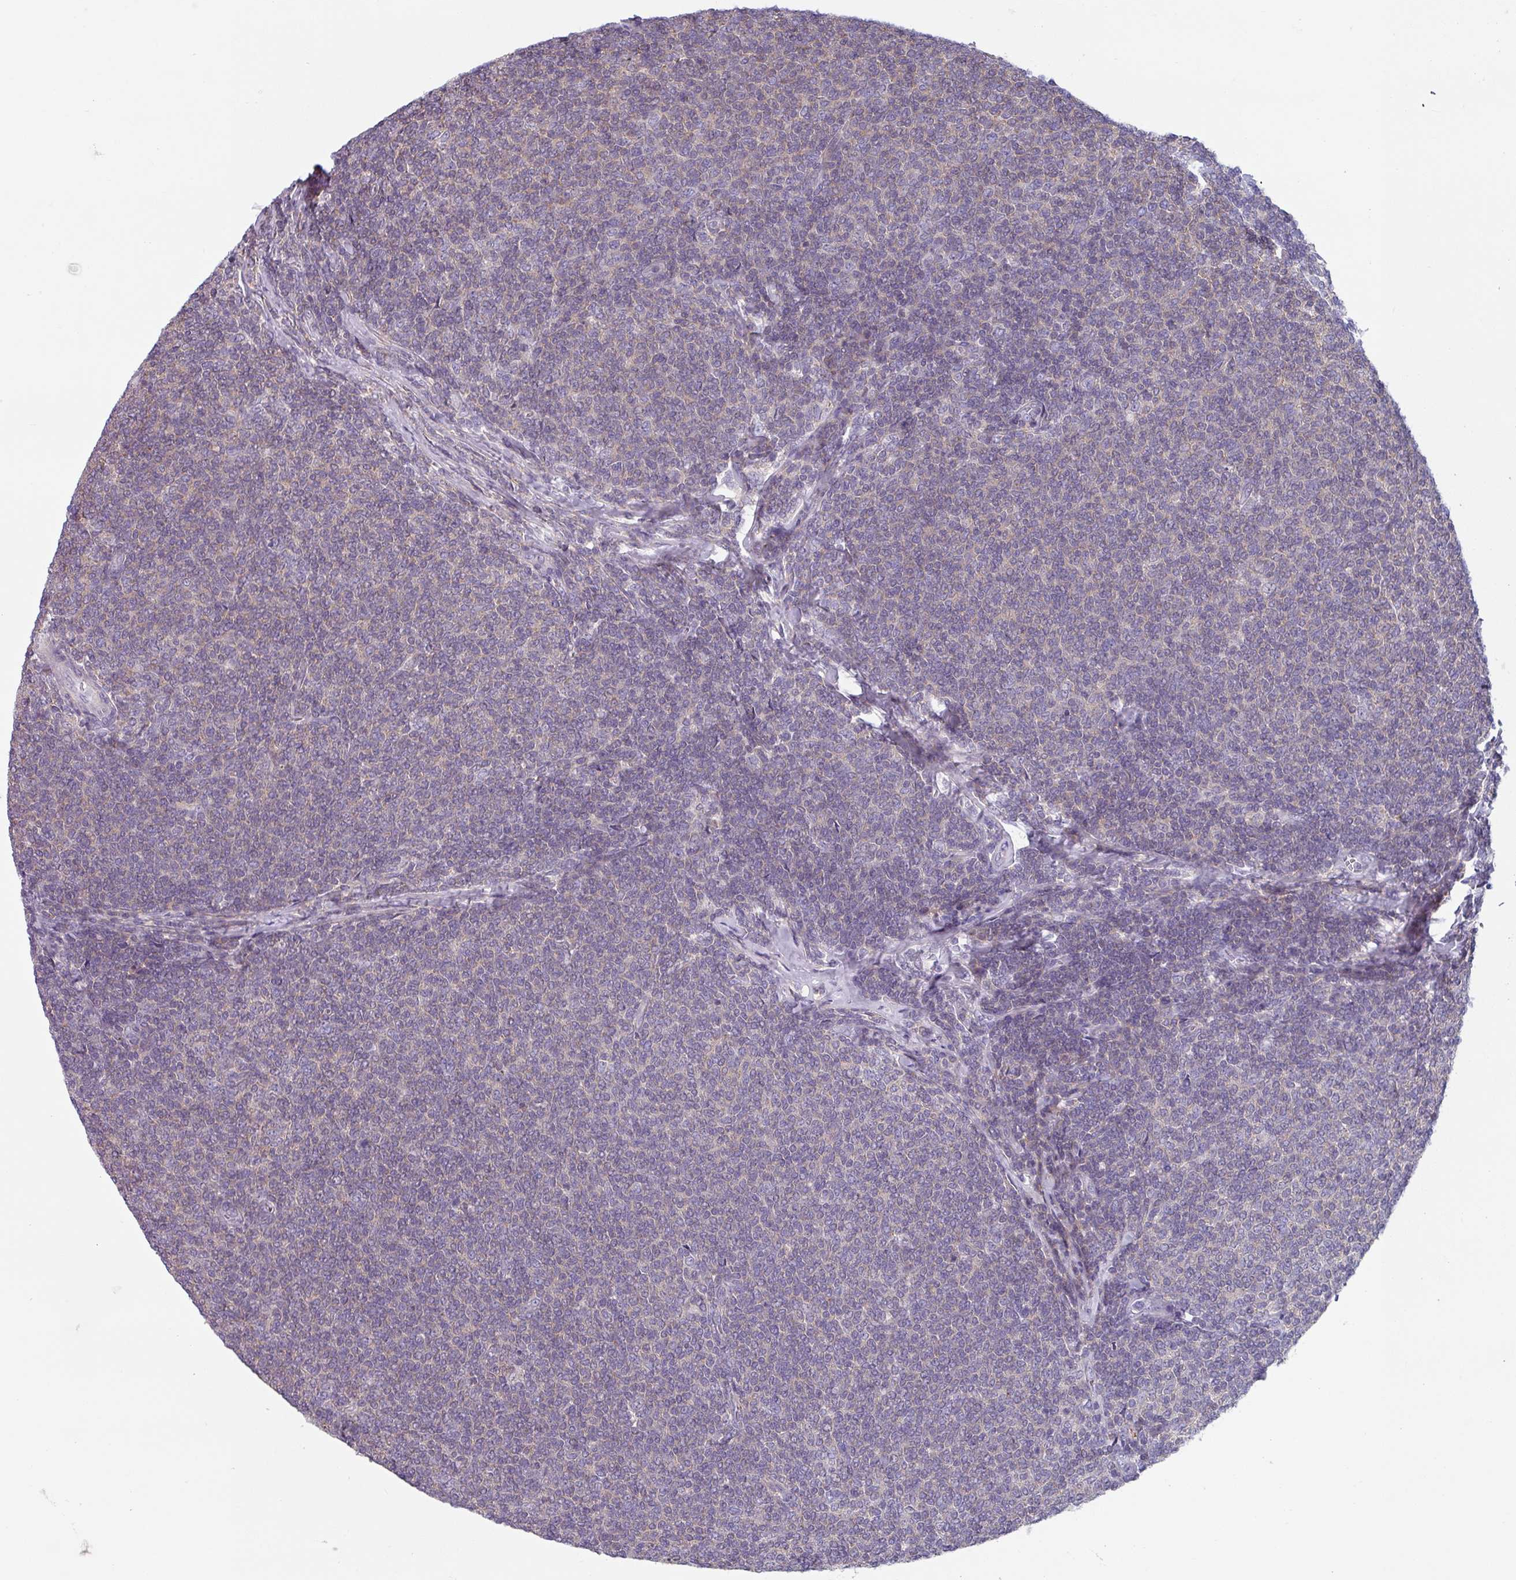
{"staining": {"intensity": "weak", "quantity": "<25%", "location": "cytoplasmic/membranous"}, "tissue": "lymphoma", "cell_type": "Tumor cells", "image_type": "cancer", "snomed": [{"axis": "morphology", "description": "Malignant lymphoma, non-Hodgkin's type, Low grade"}, {"axis": "topography", "description": "Lymph node"}], "caption": "There is no significant staining in tumor cells of lymphoma. (DAB immunohistochemistry (IHC), high magnification).", "gene": "TMEM132A", "patient": {"sex": "male", "age": 52}}